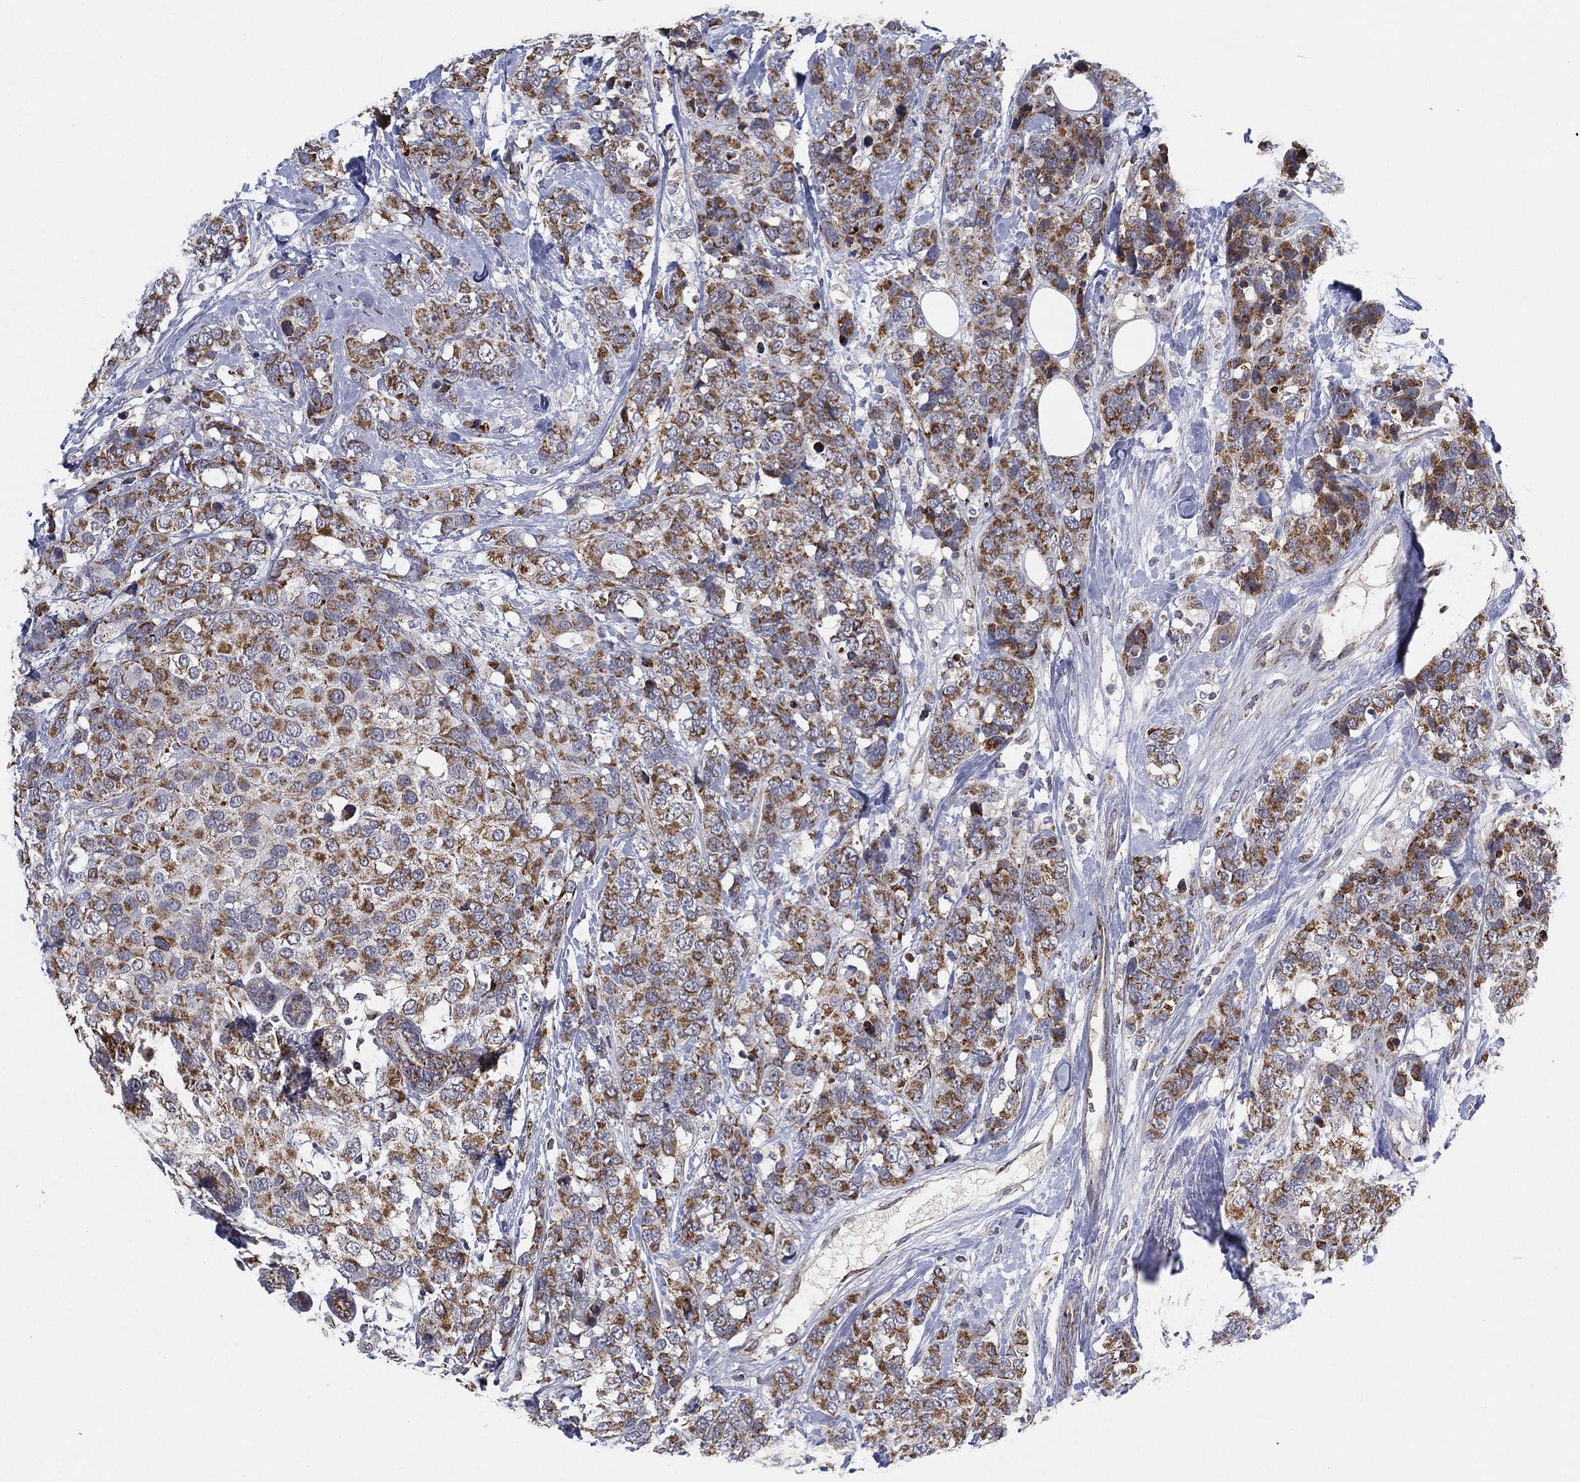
{"staining": {"intensity": "moderate", "quantity": ">75%", "location": "cytoplasmic/membranous"}, "tissue": "breast cancer", "cell_type": "Tumor cells", "image_type": "cancer", "snomed": [{"axis": "morphology", "description": "Lobular carcinoma"}, {"axis": "topography", "description": "Breast"}], "caption": "Brown immunohistochemical staining in human breast lobular carcinoma displays moderate cytoplasmic/membranous expression in about >75% of tumor cells.", "gene": "PSMG4", "patient": {"sex": "female", "age": 59}}